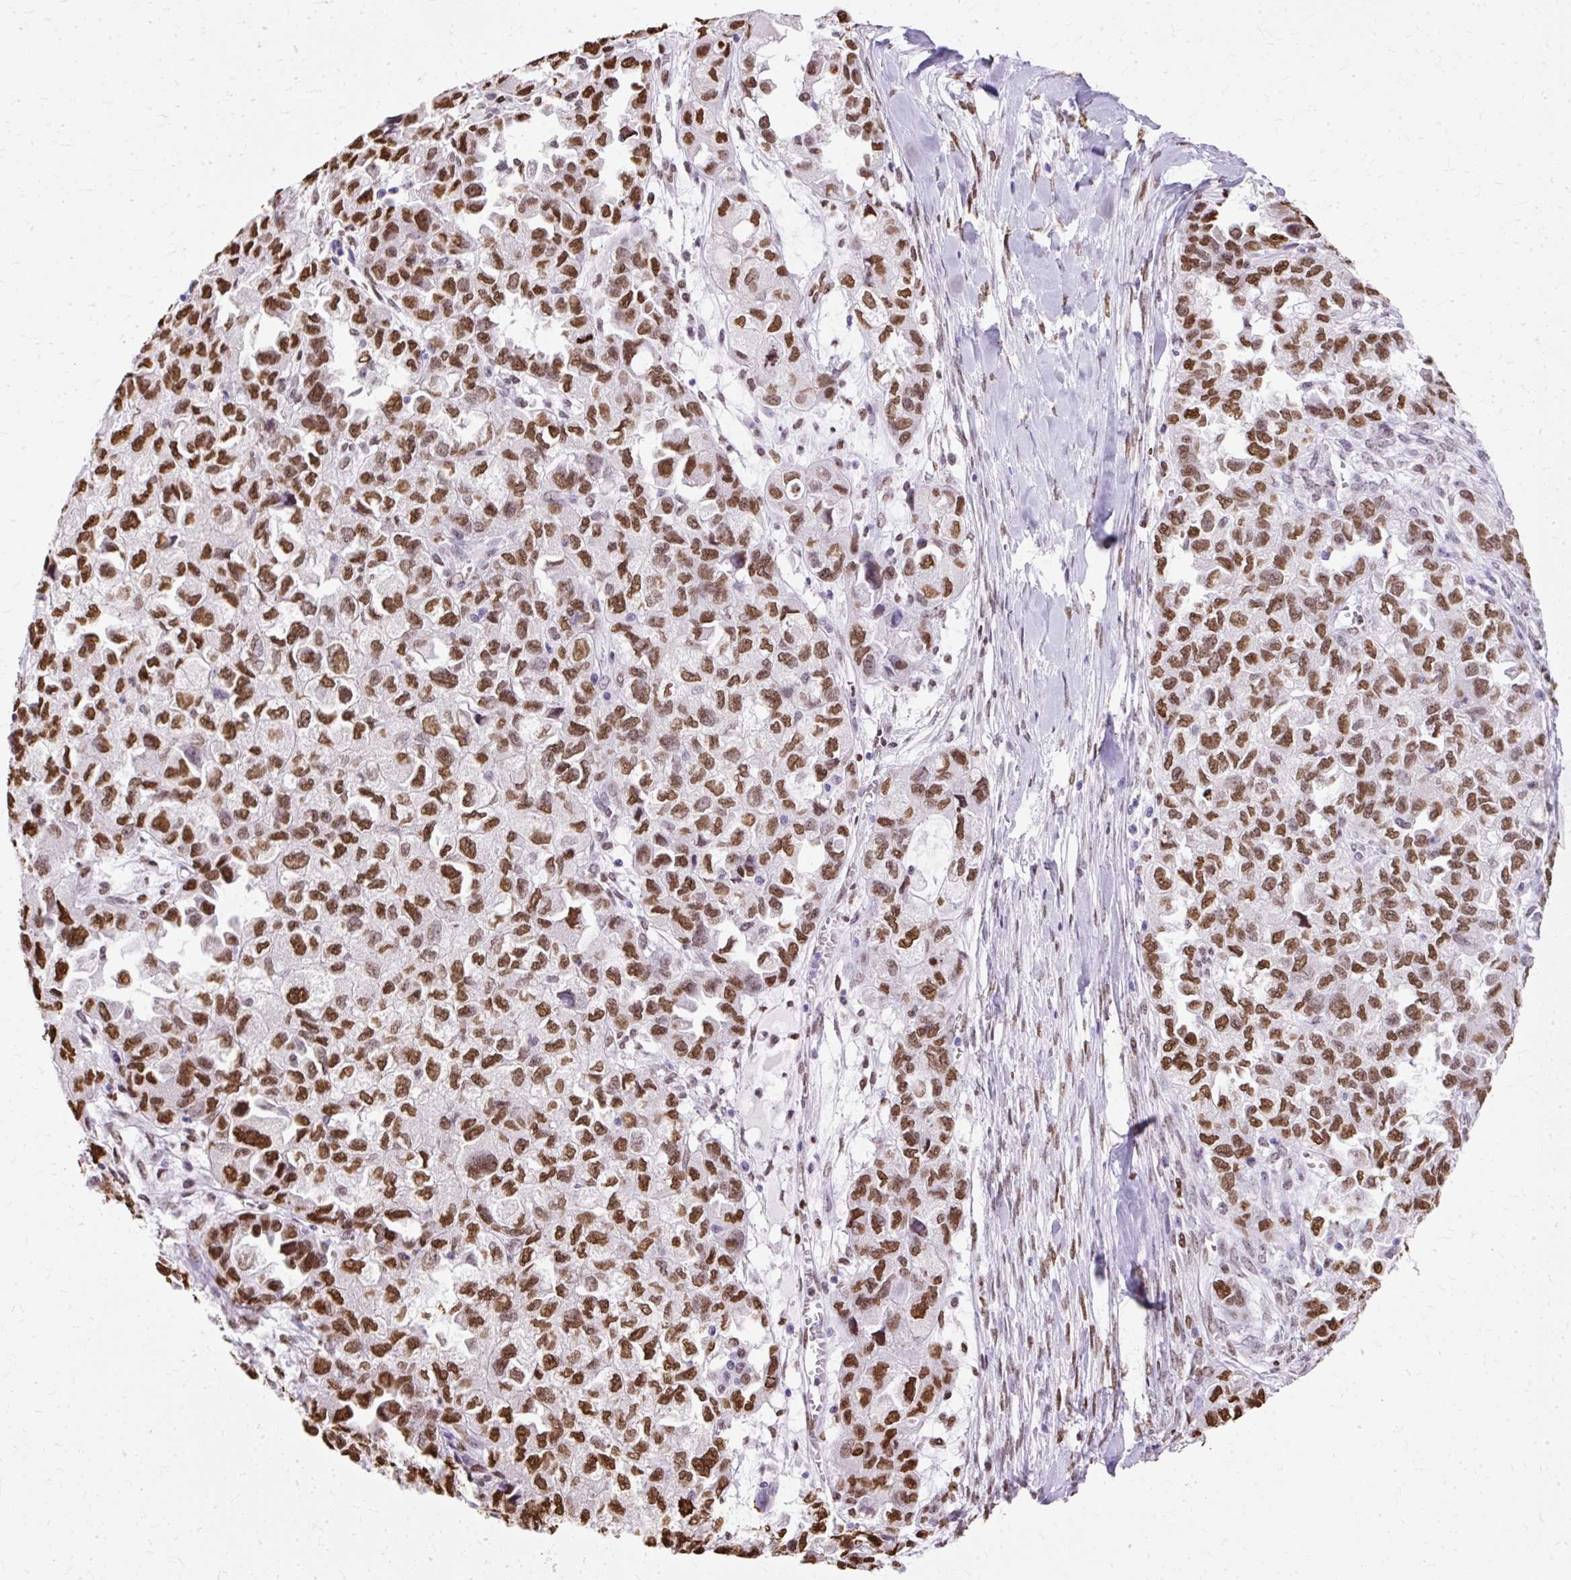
{"staining": {"intensity": "strong", "quantity": ">75%", "location": "nuclear"}, "tissue": "ovarian cancer", "cell_type": "Tumor cells", "image_type": "cancer", "snomed": [{"axis": "morphology", "description": "Adenocarcinoma, NOS"}, {"axis": "morphology", "description": "Carcinoma, endometroid"}, {"axis": "topography", "description": "Ovary"}], "caption": "Protein analysis of ovarian cancer (endometroid carcinoma) tissue shows strong nuclear expression in about >75% of tumor cells. (DAB (3,3'-diaminobenzidine) IHC with brightfield microscopy, high magnification).", "gene": "TMEM184C", "patient": {"sex": "female", "age": 72}}